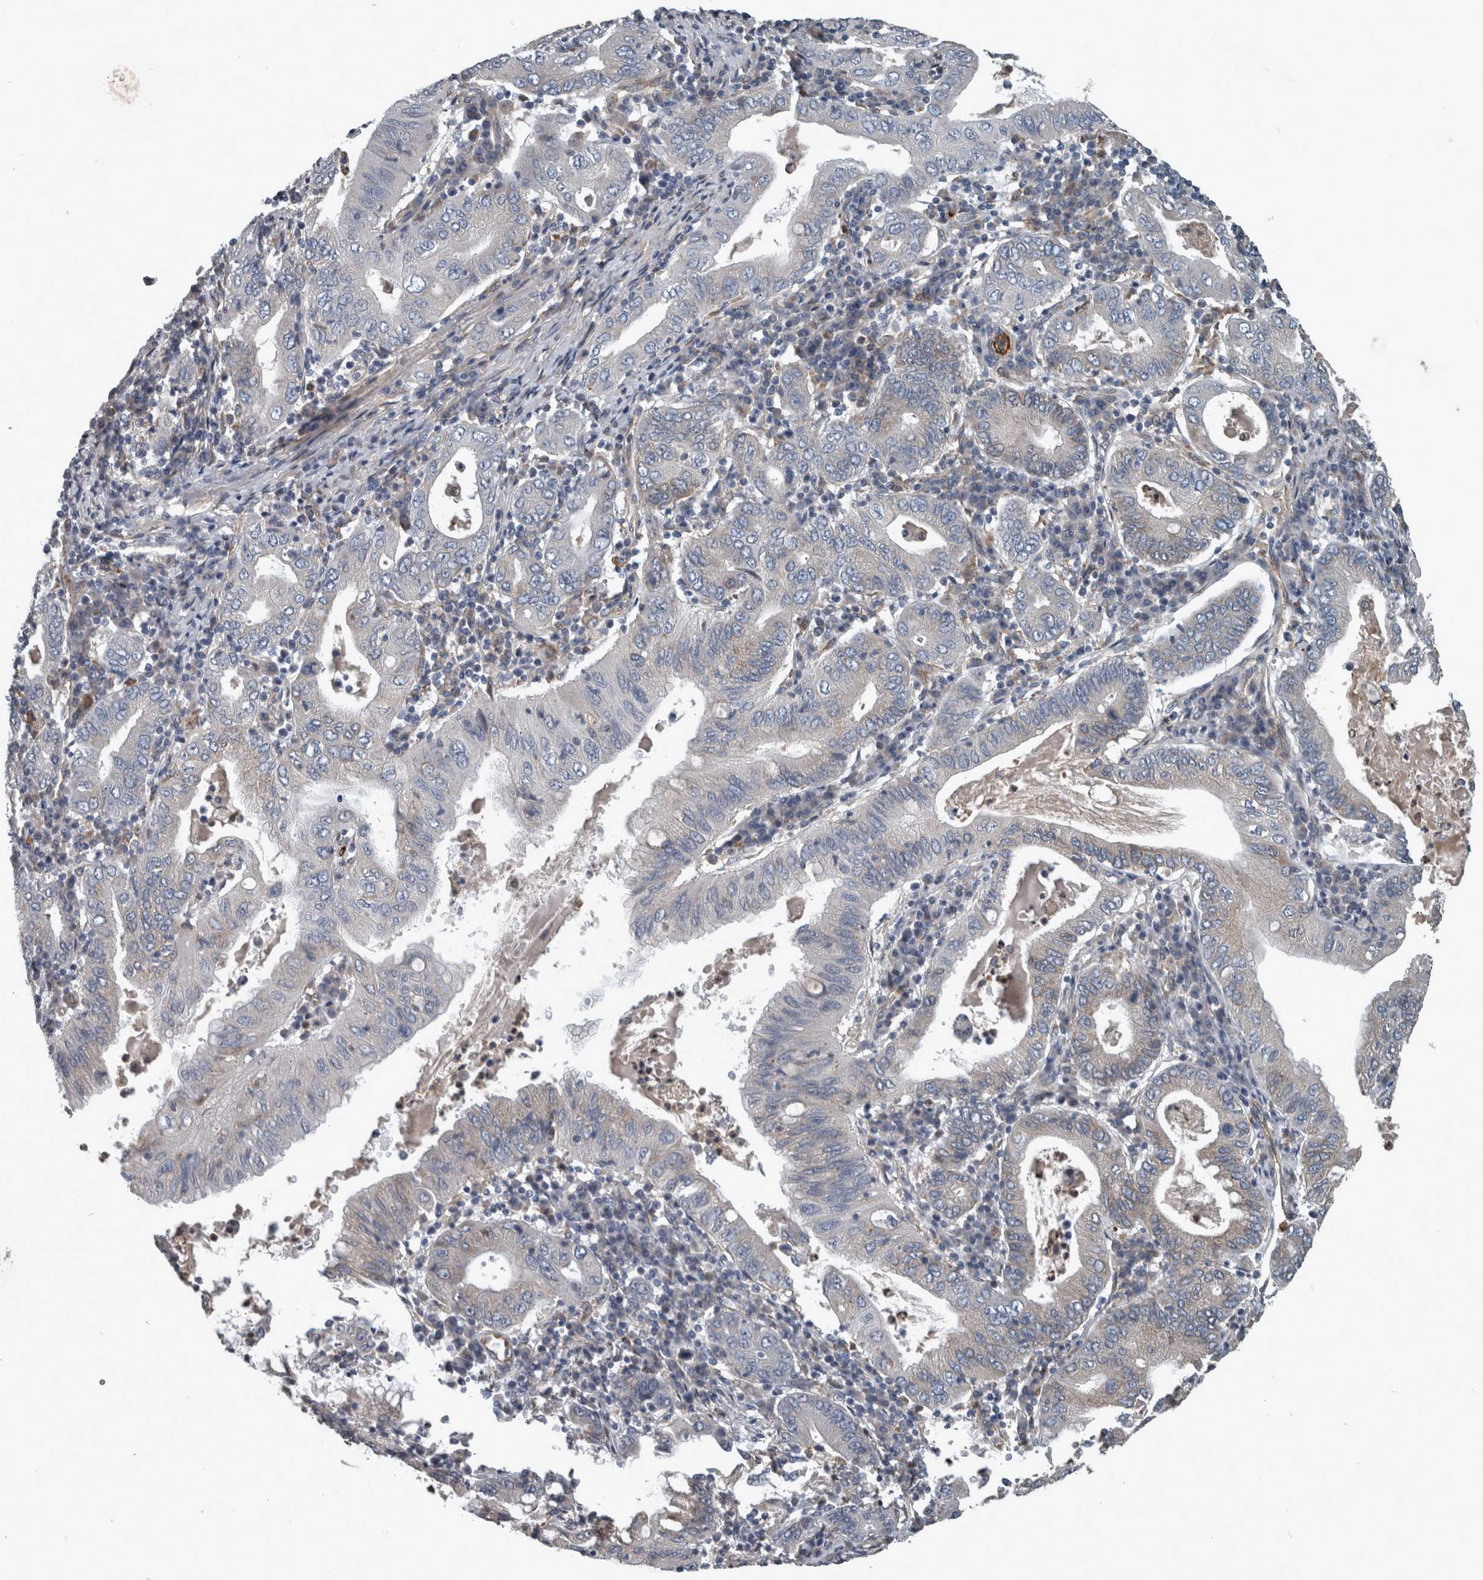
{"staining": {"intensity": "negative", "quantity": "none", "location": "none"}, "tissue": "stomach cancer", "cell_type": "Tumor cells", "image_type": "cancer", "snomed": [{"axis": "morphology", "description": "Normal tissue, NOS"}, {"axis": "morphology", "description": "Adenocarcinoma, NOS"}, {"axis": "topography", "description": "Esophagus"}, {"axis": "topography", "description": "Stomach, upper"}, {"axis": "topography", "description": "Peripheral nerve tissue"}], "caption": "Tumor cells show no significant protein positivity in stomach cancer.", "gene": "EXOC8", "patient": {"sex": "male", "age": 62}}